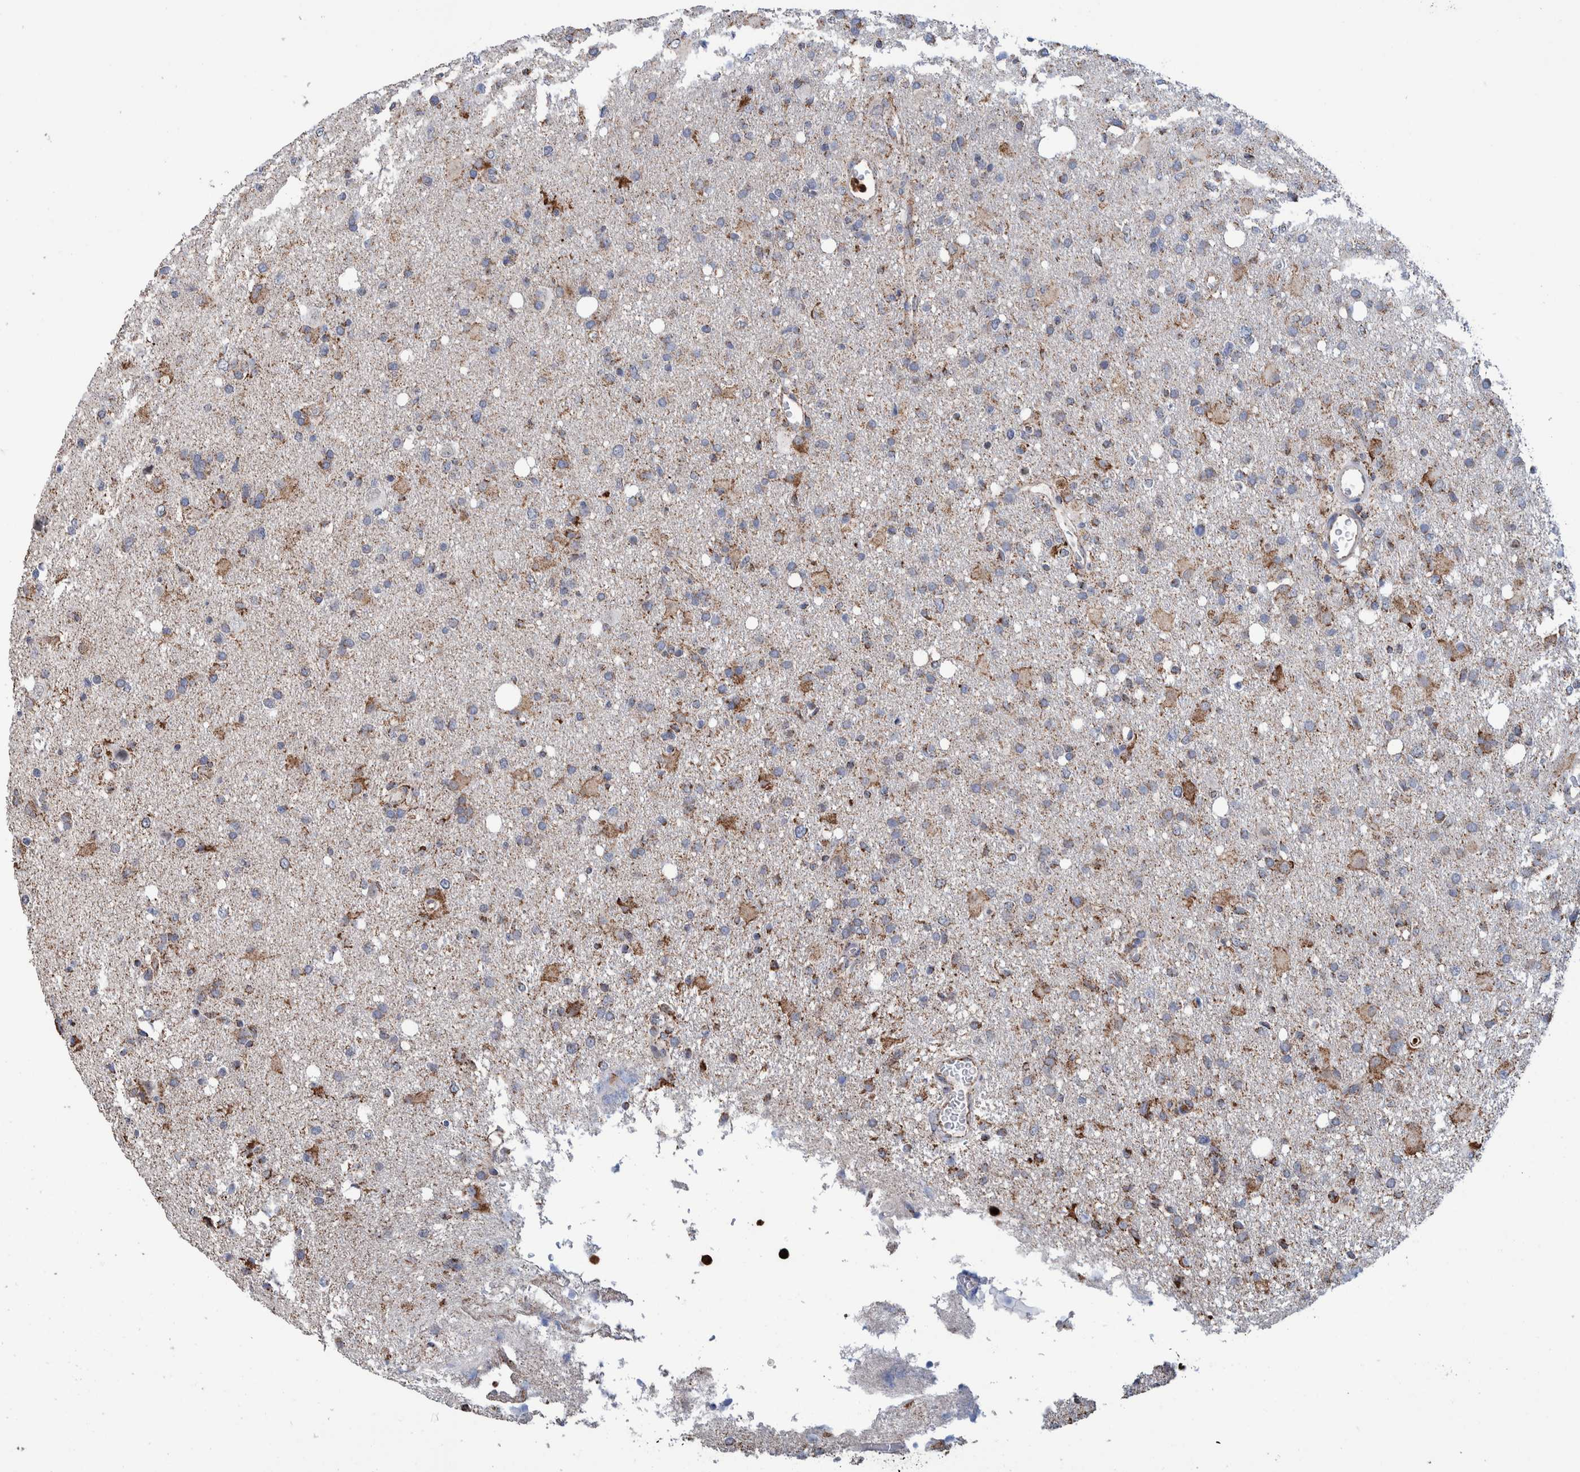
{"staining": {"intensity": "weak", "quantity": "25%-75%", "location": "cytoplasmic/membranous"}, "tissue": "glioma", "cell_type": "Tumor cells", "image_type": "cancer", "snomed": [{"axis": "morphology", "description": "Glioma, malignant, High grade"}, {"axis": "topography", "description": "Brain"}], "caption": "This histopathology image demonstrates glioma stained with immunohistochemistry (IHC) to label a protein in brown. The cytoplasmic/membranous of tumor cells show weak positivity for the protein. Nuclei are counter-stained blue.", "gene": "DECR1", "patient": {"sex": "female", "age": 57}}